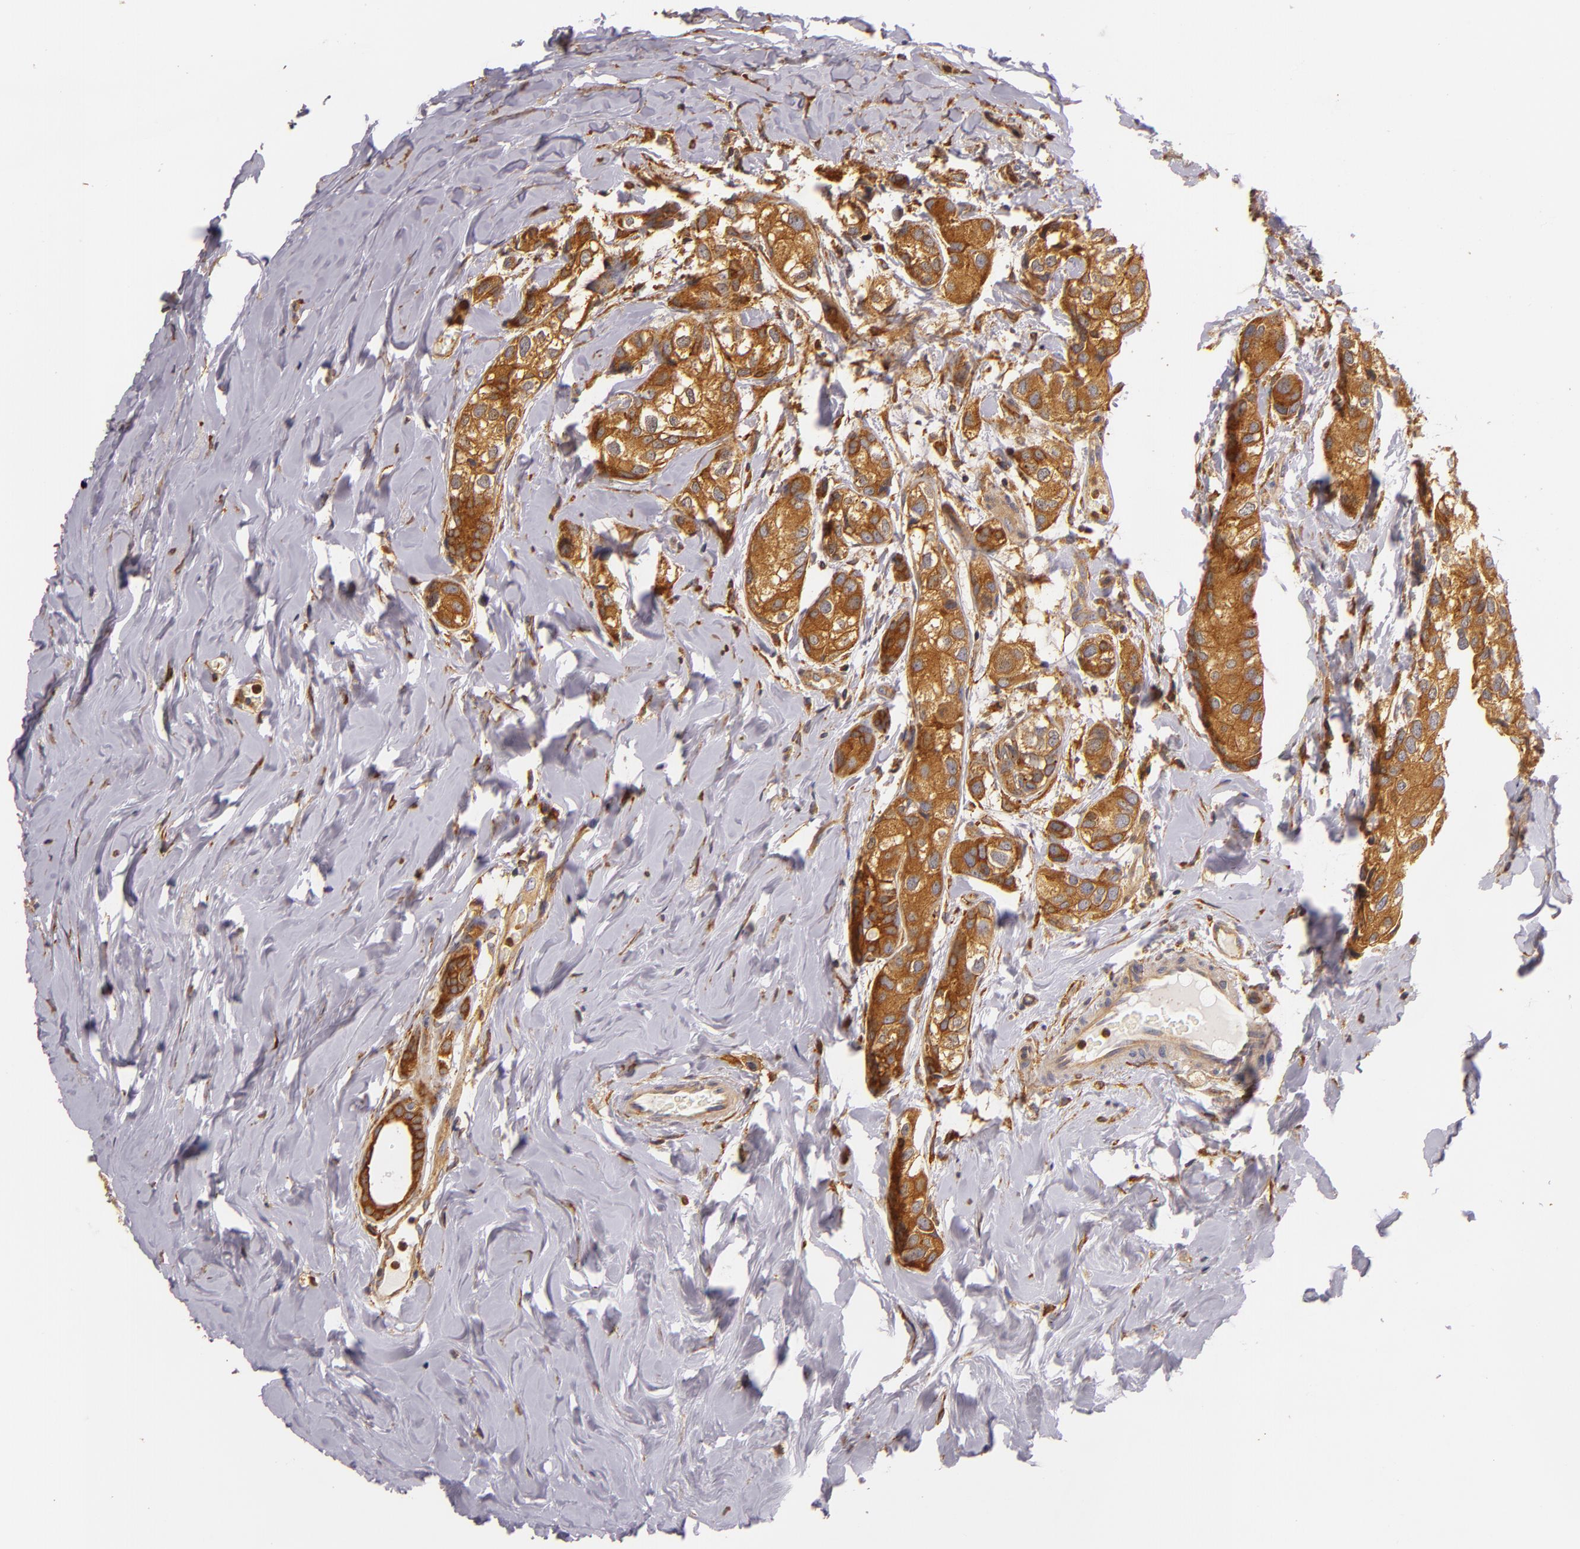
{"staining": {"intensity": "strong", "quantity": ">75%", "location": "cytoplasmic/membranous"}, "tissue": "breast cancer", "cell_type": "Tumor cells", "image_type": "cancer", "snomed": [{"axis": "morphology", "description": "Duct carcinoma"}, {"axis": "topography", "description": "Breast"}], "caption": "Tumor cells display high levels of strong cytoplasmic/membranous positivity in approximately >75% of cells in human intraductal carcinoma (breast).", "gene": "TOM1", "patient": {"sex": "female", "age": 68}}